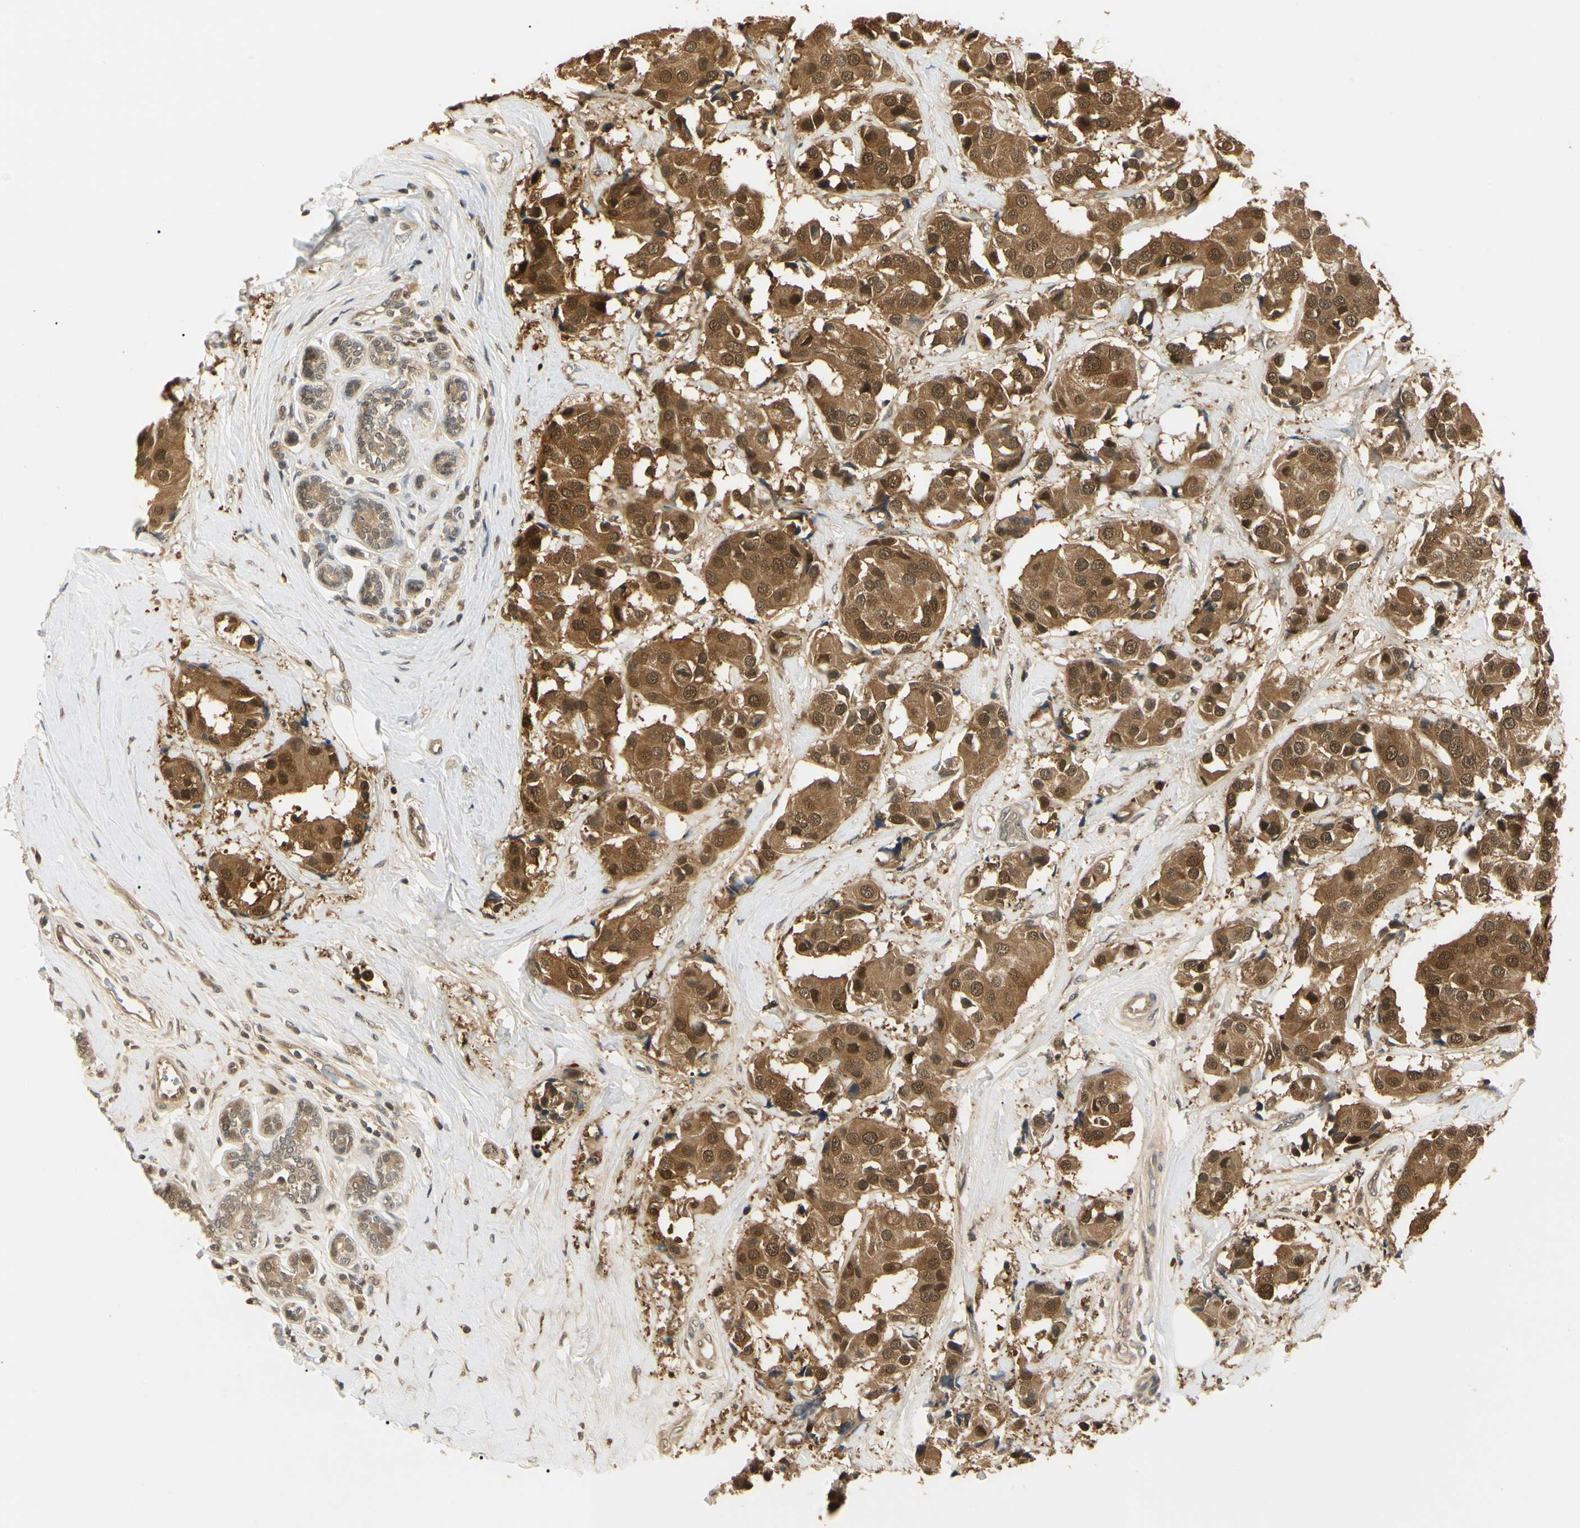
{"staining": {"intensity": "strong", "quantity": ">75%", "location": "cytoplasmic/membranous,nuclear"}, "tissue": "breast cancer", "cell_type": "Tumor cells", "image_type": "cancer", "snomed": [{"axis": "morphology", "description": "Normal tissue, NOS"}, {"axis": "morphology", "description": "Duct carcinoma"}, {"axis": "topography", "description": "Breast"}], "caption": "Infiltrating ductal carcinoma (breast) was stained to show a protein in brown. There is high levels of strong cytoplasmic/membranous and nuclear positivity in about >75% of tumor cells.", "gene": "UBE2Z", "patient": {"sex": "female", "age": 39}}